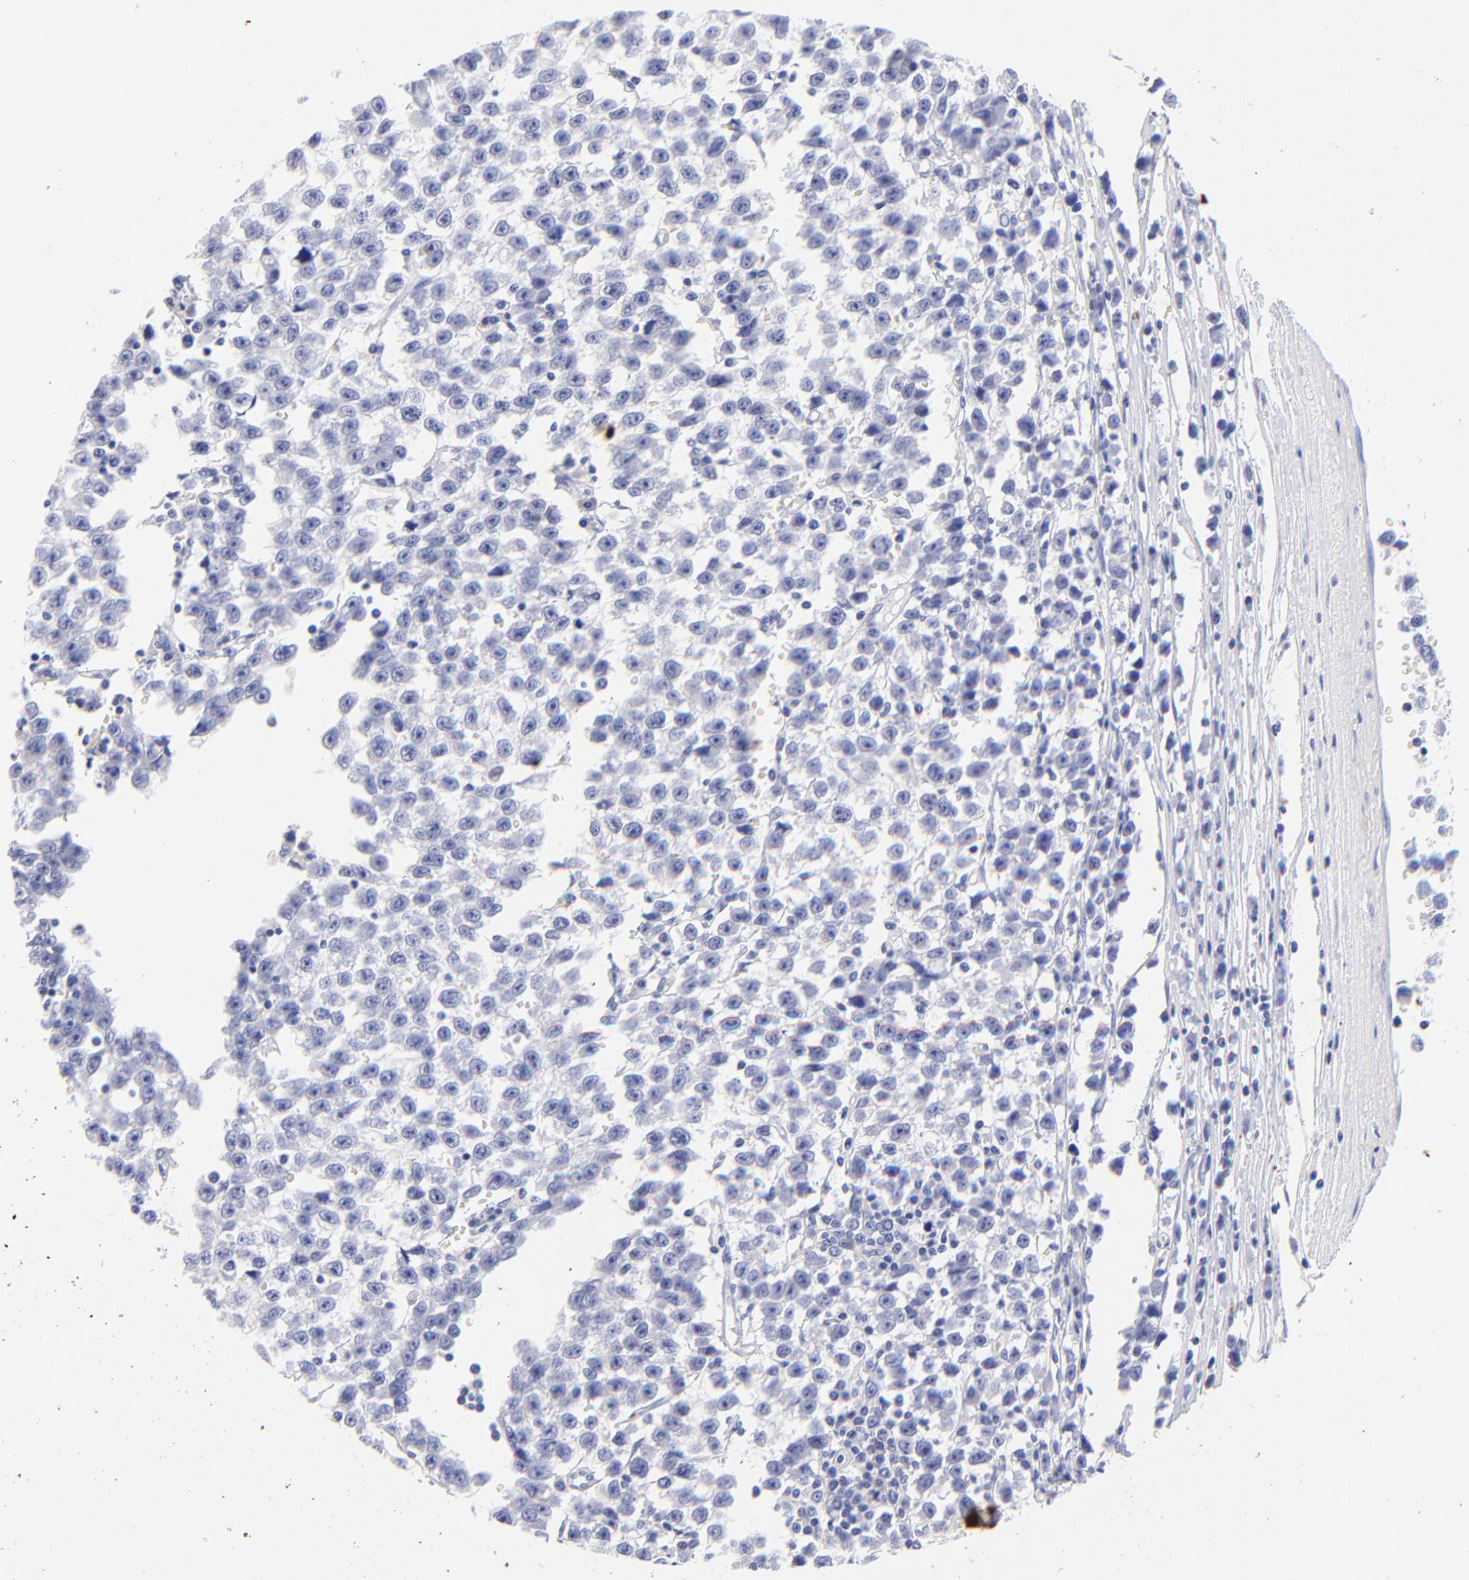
{"staining": {"intensity": "negative", "quantity": "none", "location": "none"}, "tissue": "testis cancer", "cell_type": "Tumor cells", "image_type": "cancer", "snomed": [{"axis": "morphology", "description": "Seminoma, NOS"}, {"axis": "topography", "description": "Testis"}], "caption": "DAB (3,3'-diaminobenzidine) immunohistochemical staining of testis seminoma shows no significant positivity in tumor cells.", "gene": "HORMAD2", "patient": {"sex": "male", "age": 35}}